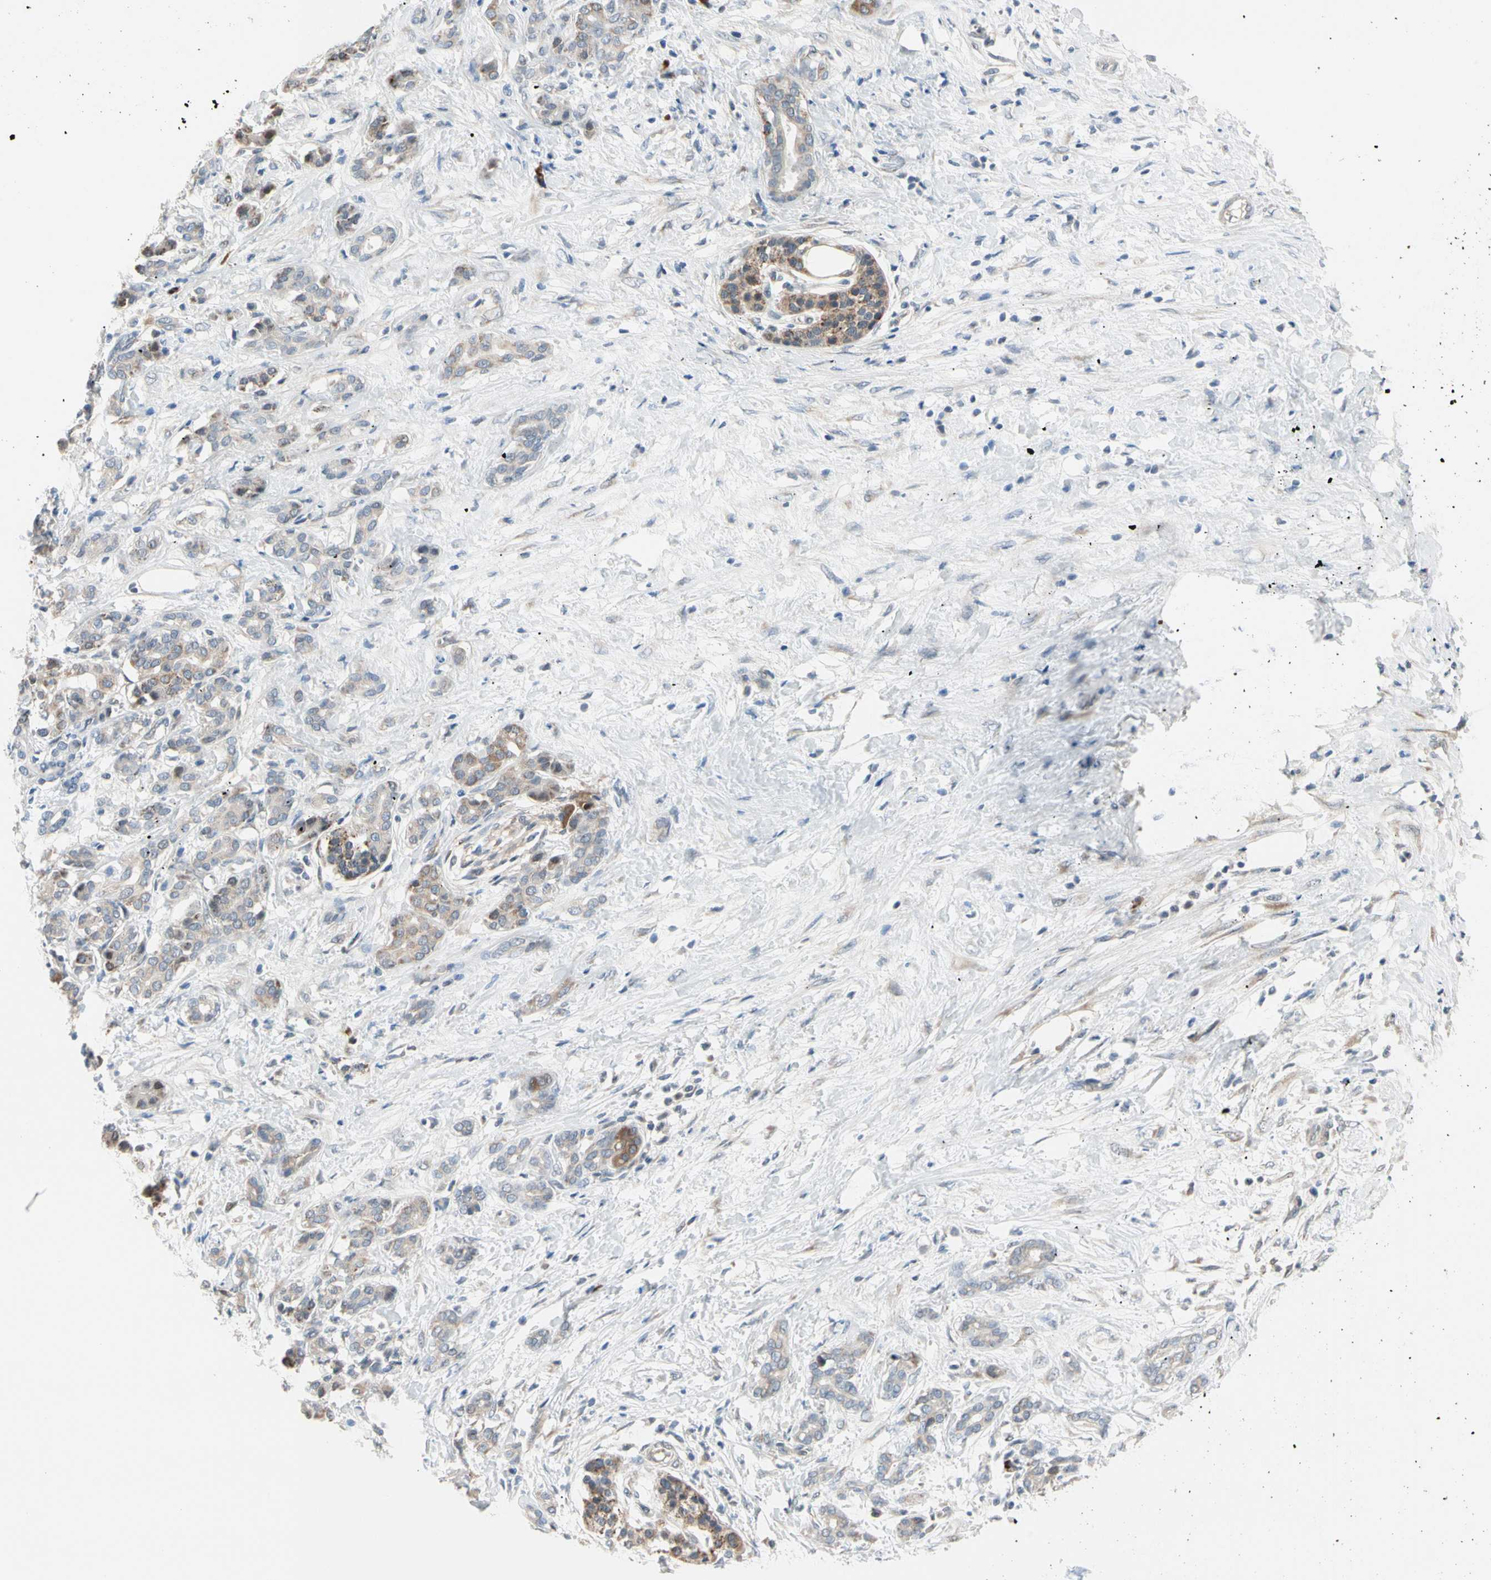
{"staining": {"intensity": "weak", "quantity": ">75%", "location": "cytoplasmic/membranous"}, "tissue": "pancreatic cancer", "cell_type": "Tumor cells", "image_type": "cancer", "snomed": [{"axis": "morphology", "description": "Adenocarcinoma, NOS"}, {"axis": "topography", "description": "Pancreas"}], "caption": "This photomicrograph shows IHC staining of human adenocarcinoma (pancreatic), with low weak cytoplasmic/membranous expression in approximately >75% of tumor cells.", "gene": "MARK1", "patient": {"sex": "male", "age": 41}}